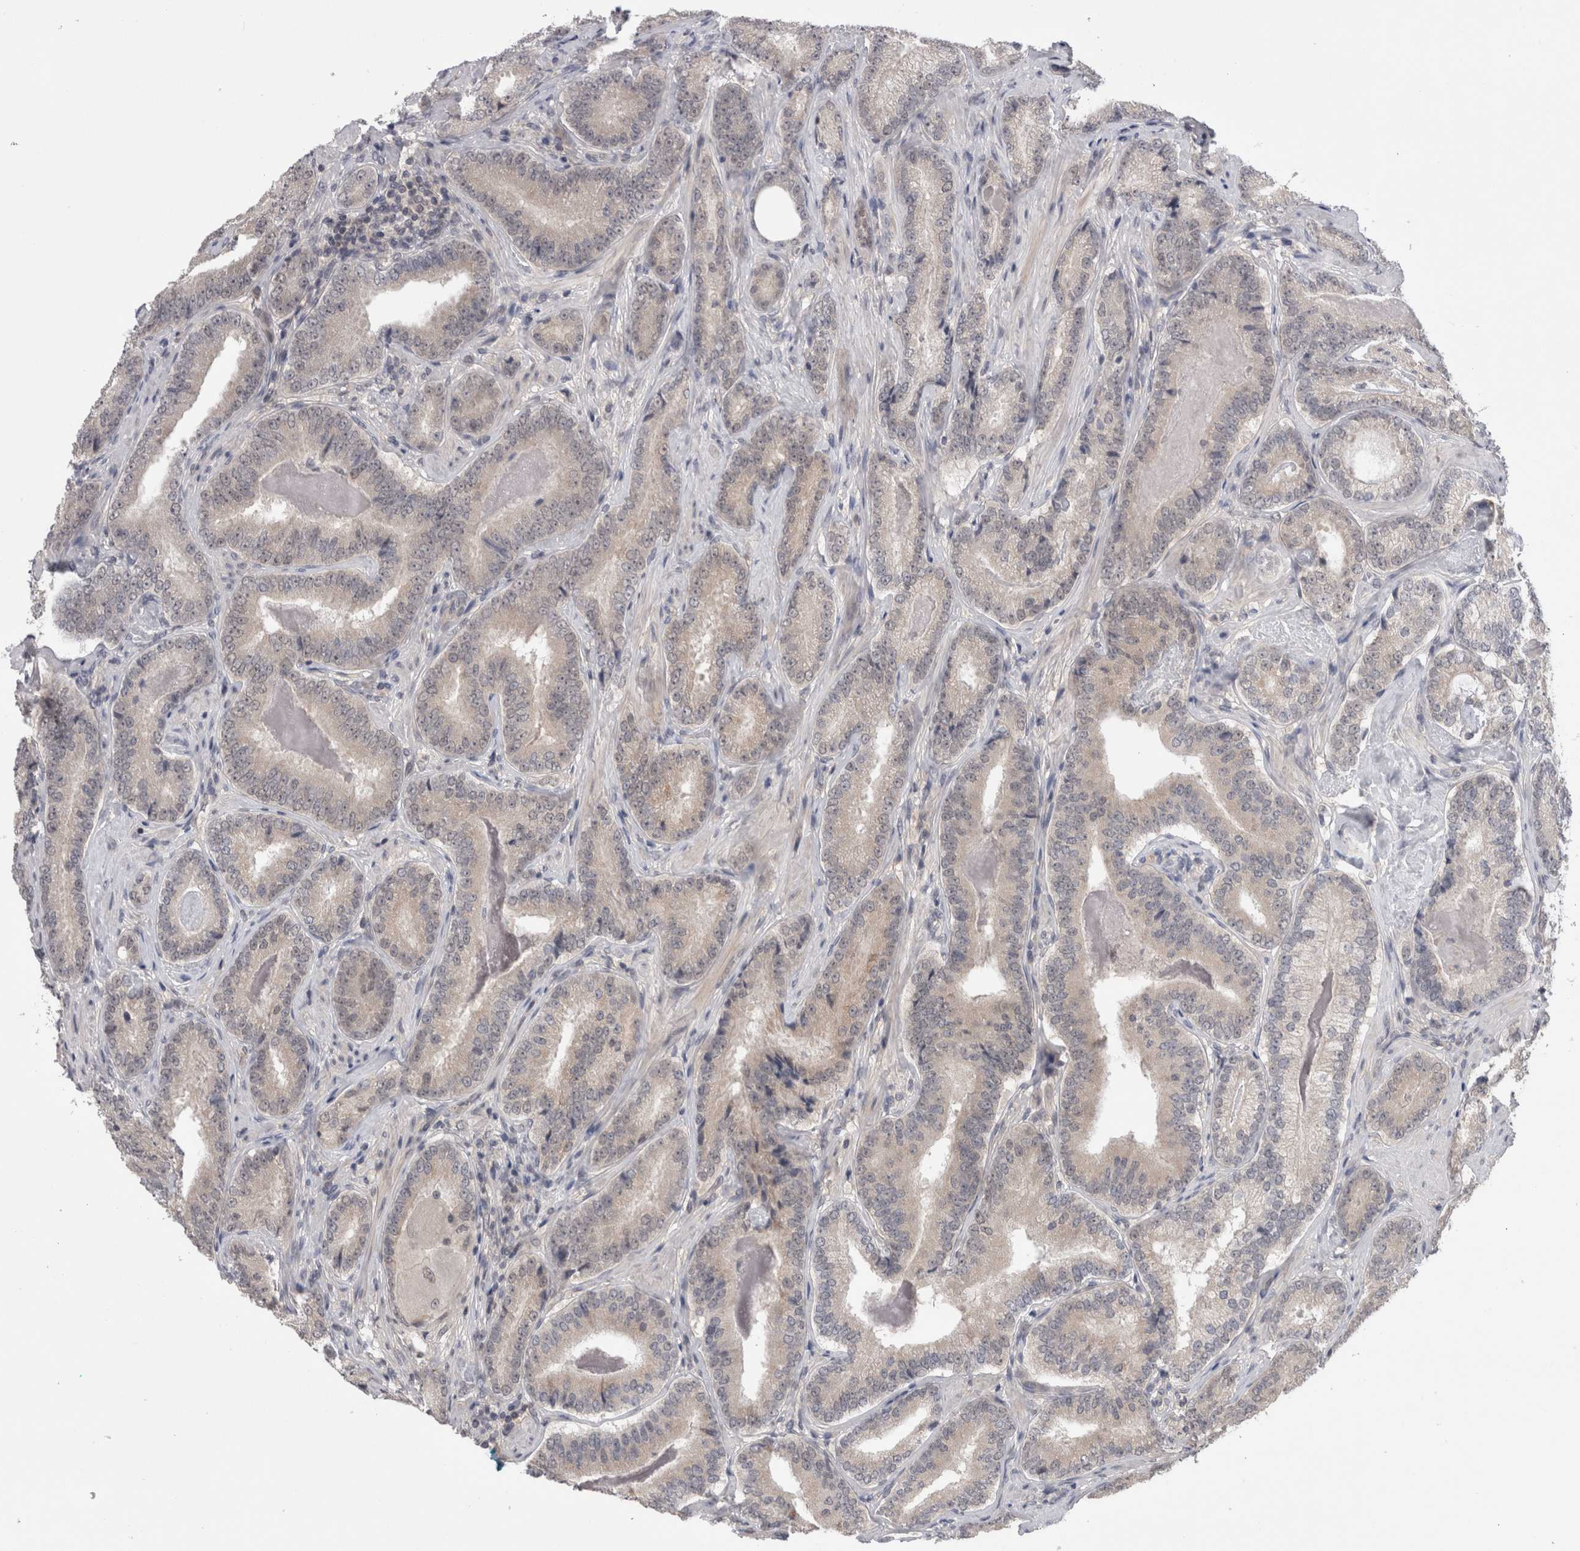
{"staining": {"intensity": "negative", "quantity": "none", "location": "none"}, "tissue": "prostate cancer", "cell_type": "Tumor cells", "image_type": "cancer", "snomed": [{"axis": "morphology", "description": "Adenocarcinoma, Low grade"}, {"axis": "topography", "description": "Prostate"}], "caption": "Tumor cells show no significant protein expression in low-grade adenocarcinoma (prostate).", "gene": "ZNF341", "patient": {"sex": "male", "age": 51}}